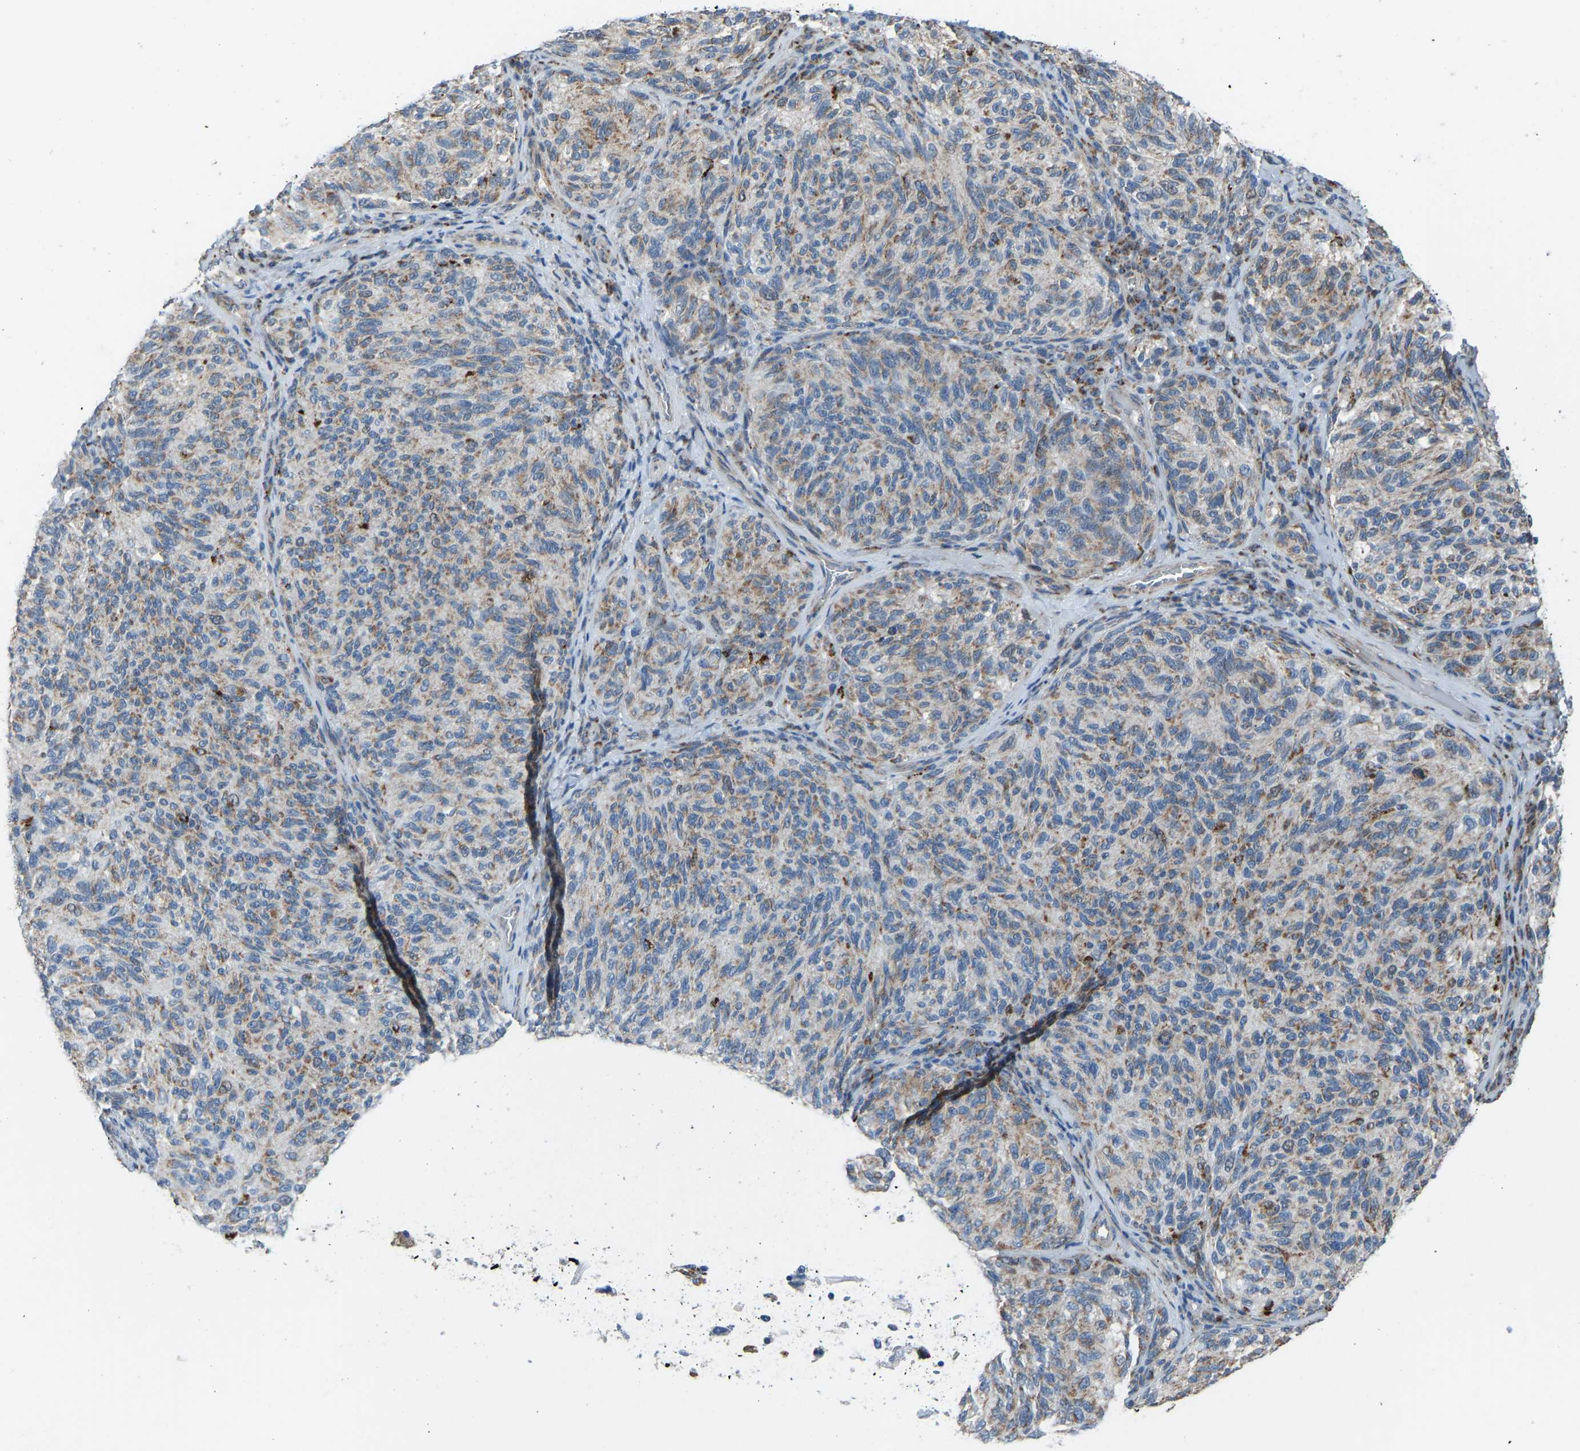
{"staining": {"intensity": "moderate", "quantity": "25%-75%", "location": "cytoplasmic/membranous"}, "tissue": "melanoma", "cell_type": "Tumor cells", "image_type": "cancer", "snomed": [{"axis": "morphology", "description": "Malignant melanoma, NOS"}, {"axis": "topography", "description": "Skin"}], "caption": "Immunohistochemistry image of neoplastic tissue: malignant melanoma stained using immunohistochemistry demonstrates medium levels of moderate protein expression localized specifically in the cytoplasmic/membranous of tumor cells, appearing as a cytoplasmic/membranous brown color.", "gene": "SMIM20", "patient": {"sex": "female", "age": 73}}